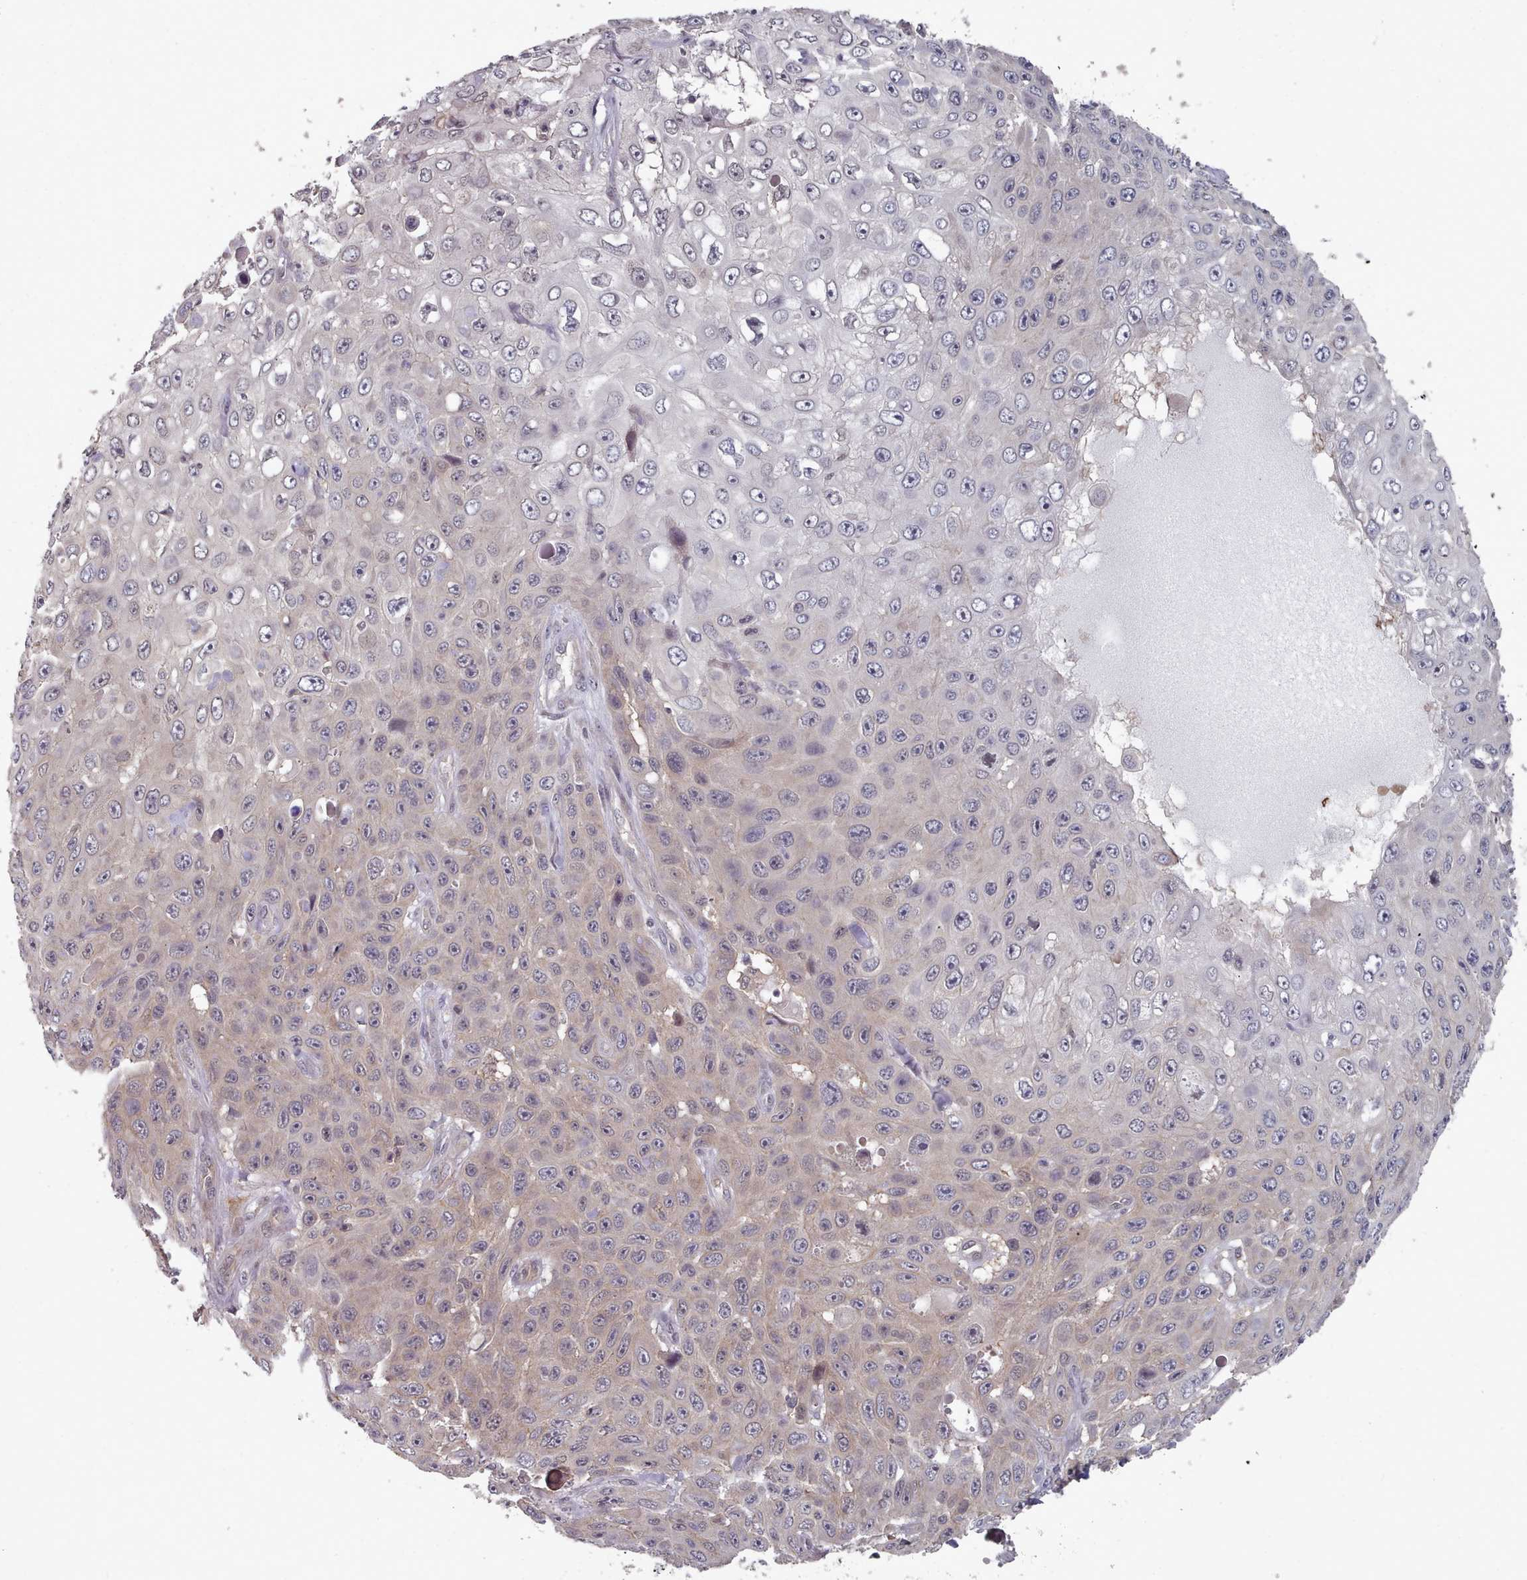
{"staining": {"intensity": "weak", "quantity": "<25%", "location": "cytoplasmic/membranous"}, "tissue": "skin cancer", "cell_type": "Tumor cells", "image_type": "cancer", "snomed": [{"axis": "morphology", "description": "Squamous cell carcinoma, NOS"}, {"axis": "topography", "description": "Skin"}], "caption": "This histopathology image is of skin cancer stained with immunohistochemistry to label a protein in brown with the nuclei are counter-stained blue. There is no expression in tumor cells. (DAB (3,3'-diaminobenzidine) immunohistochemistry visualized using brightfield microscopy, high magnification).", "gene": "HYAL3", "patient": {"sex": "male", "age": 82}}